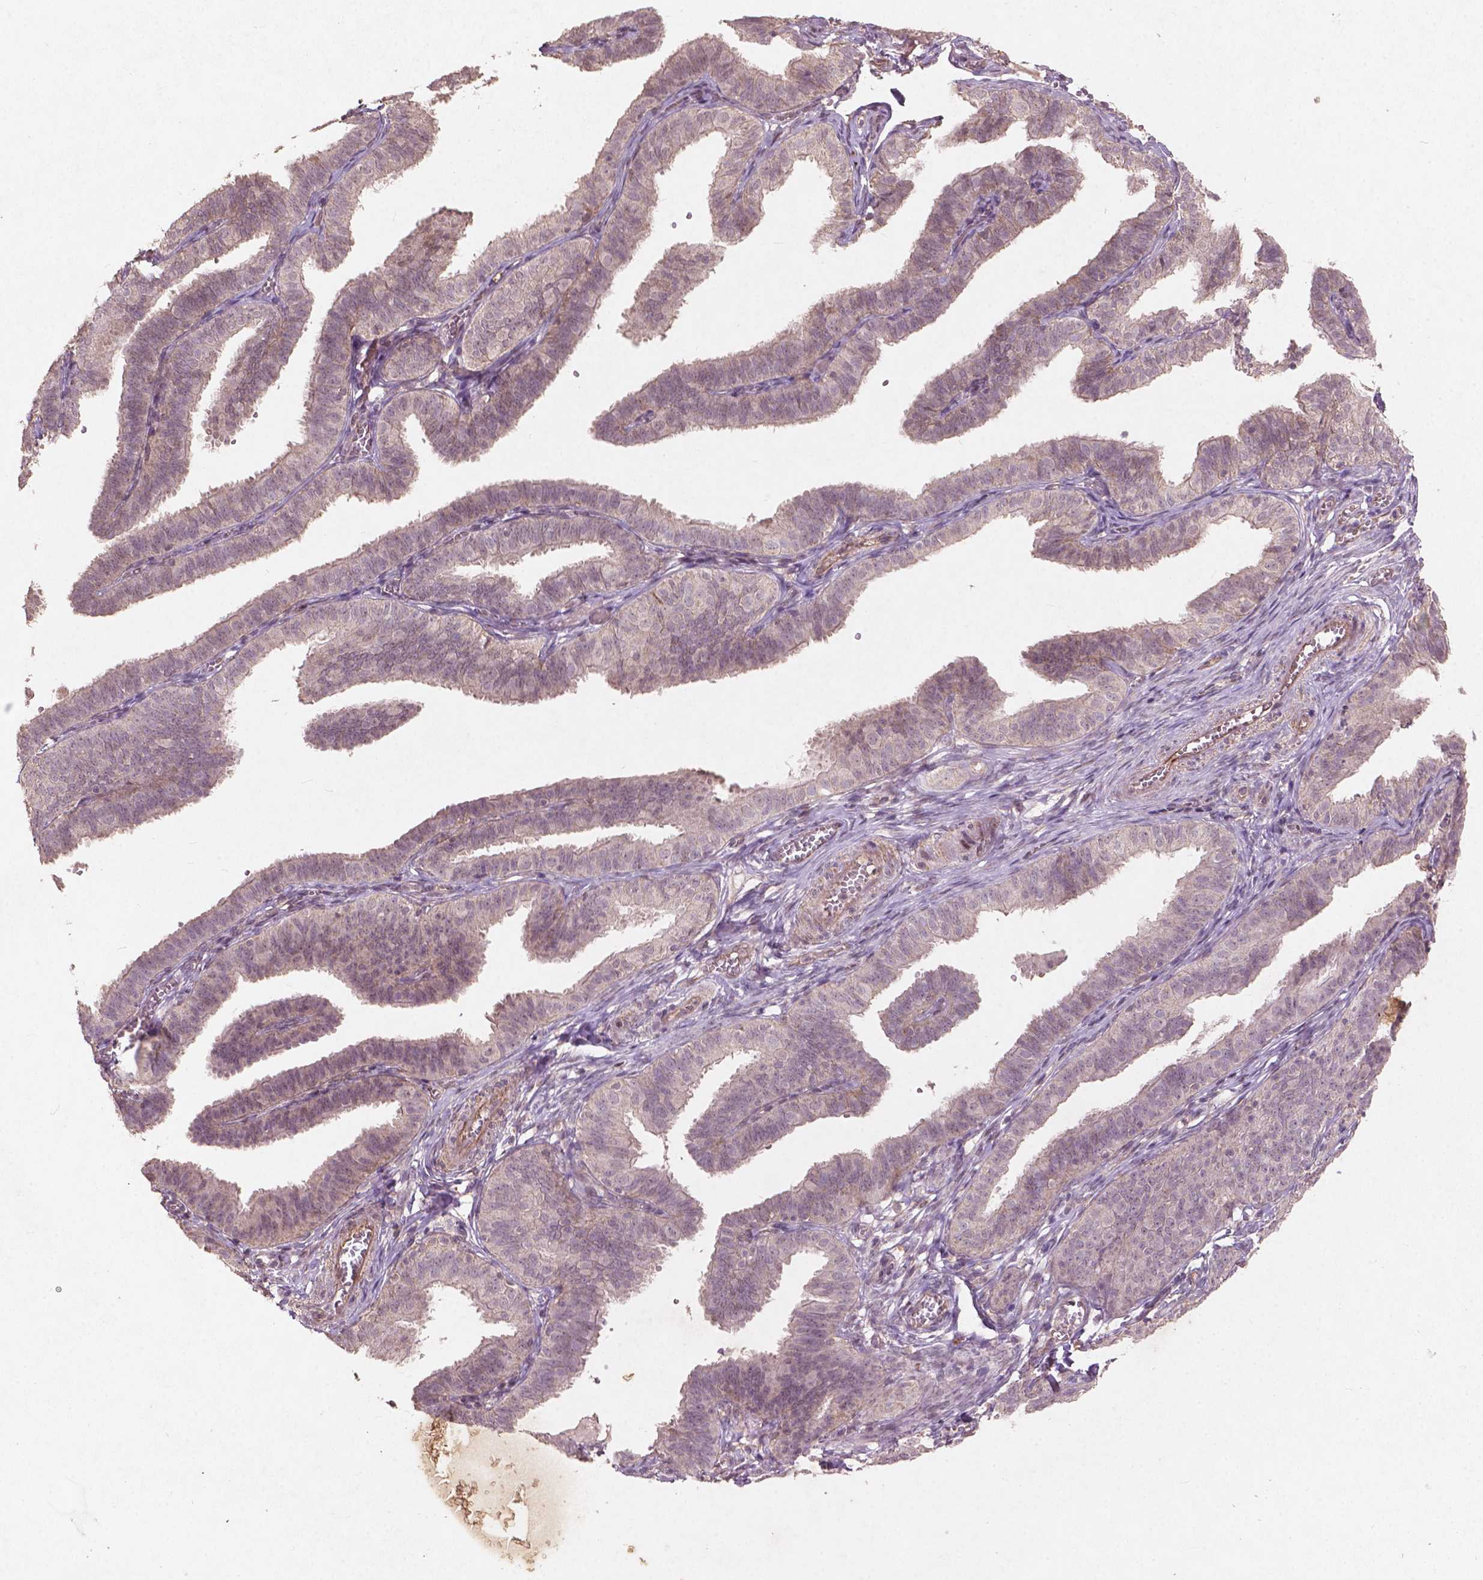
{"staining": {"intensity": "weak", "quantity": "<25%", "location": "cytoplasmic/membranous"}, "tissue": "fallopian tube", "cell_type": "Glandular cells", "image_type": "normal", "snomed": [{"axis": "morphology", "description": "Normal tissue, NOS"}, {"axis": "topography", "description": "Fallopian tube"}], "caption": "DAB (3,3'-diaminobenzidine) immunohistochemical staining of unremarkable fallopian tube demonstrates no significant staining in glandular cells.", "gene": "SMAD2", "patient": {"sex": "female", "age": 25}}